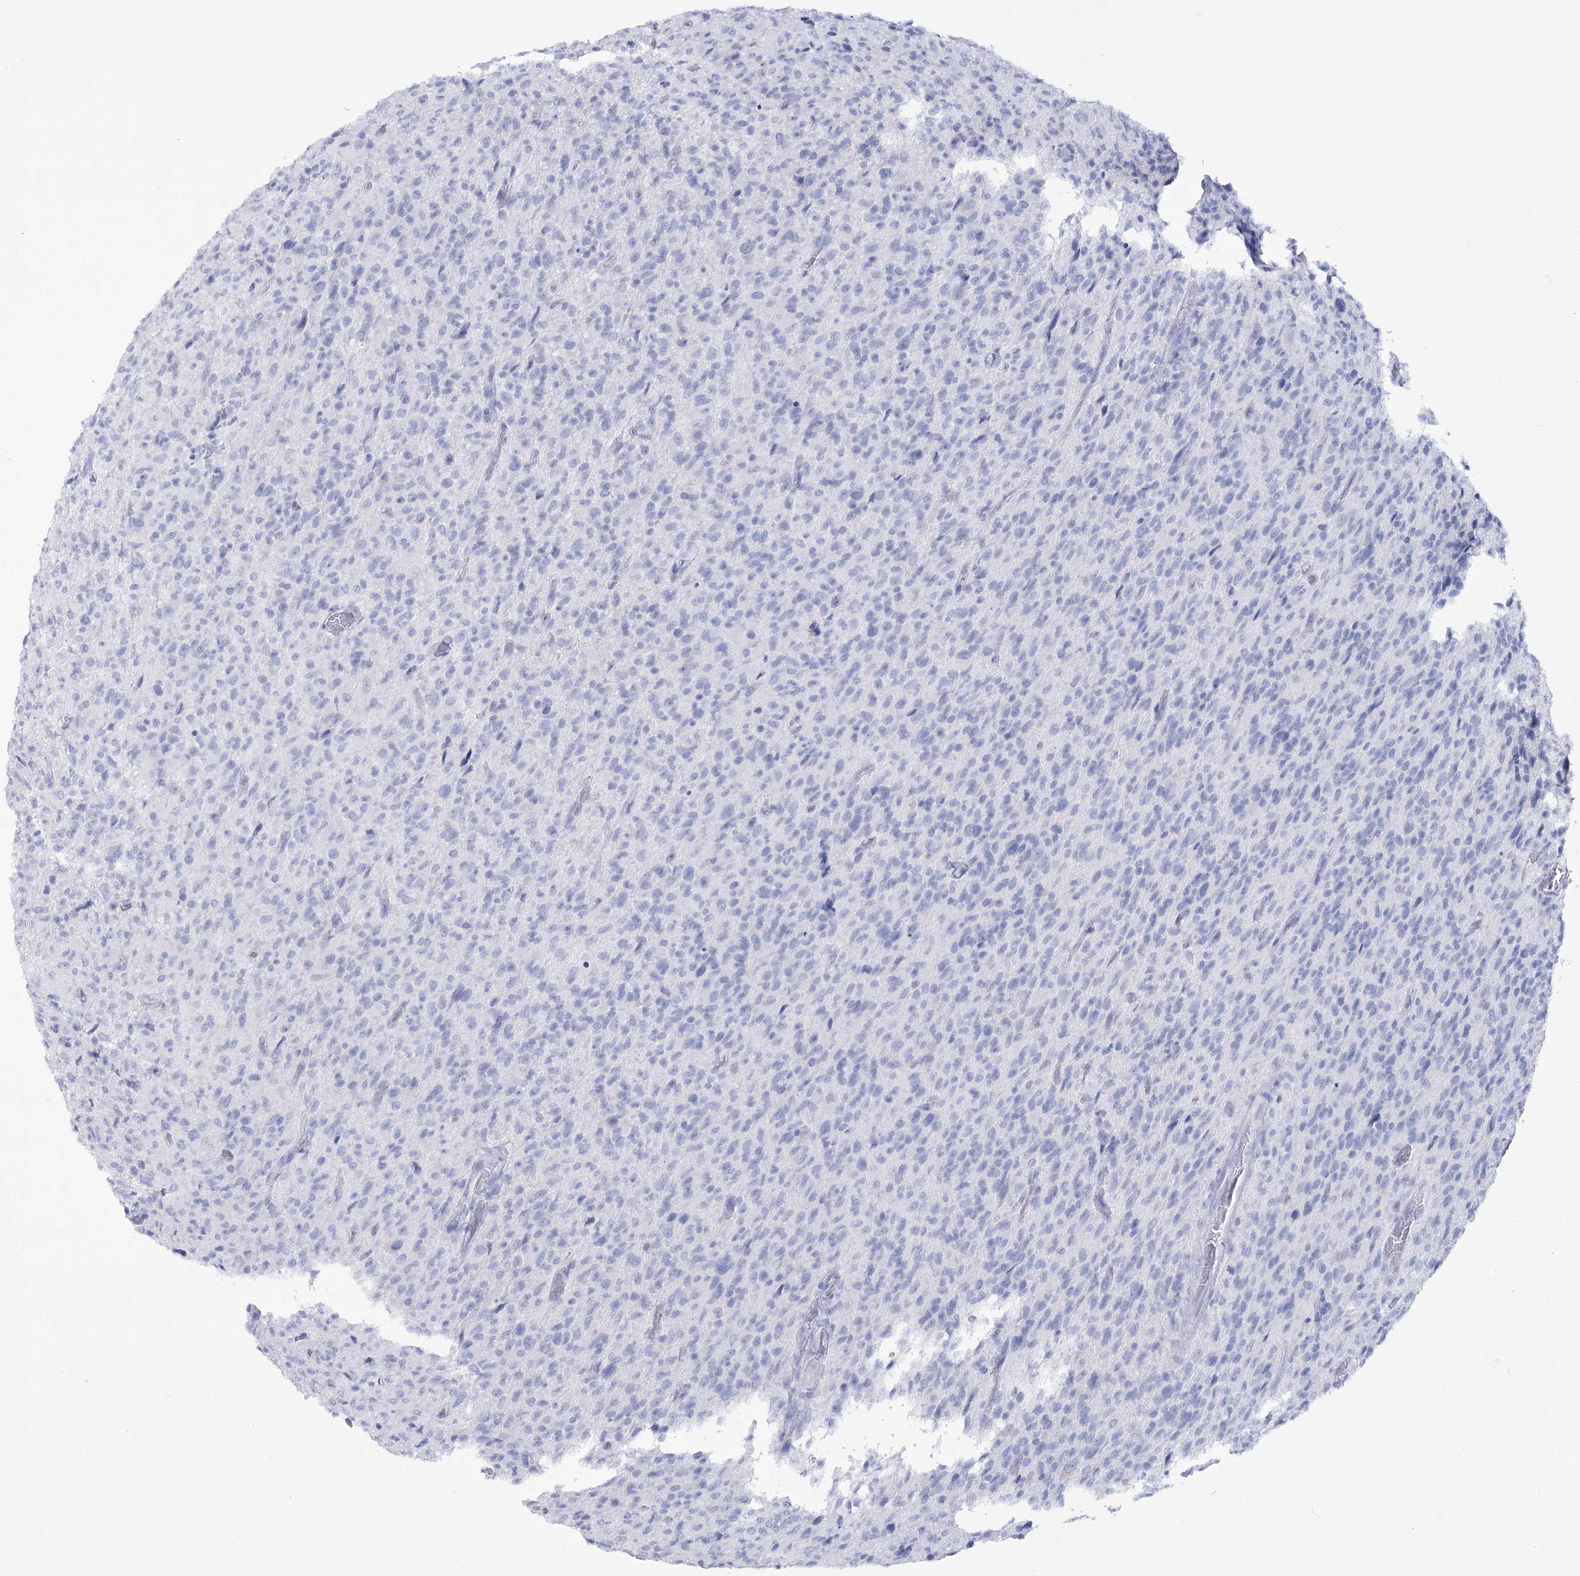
{"staining": {"intensity": "negative", "quantity": "none", "location": "none"}, "tissue": "glioma", "cell_type": "Tumor cells", "image_type": "cancer", "snomed": [{"axis": "morphology", "description": "Glioma, malignant, High grade"}, {"axis": "topography", "description": "Brain"}], "caption": "Malignant high-grade glioma stained for a protein using immunohistochemistry shows no staining tumor cells.", "gene": "RNF186", "patient": {"sex": "female", "age": 57}}